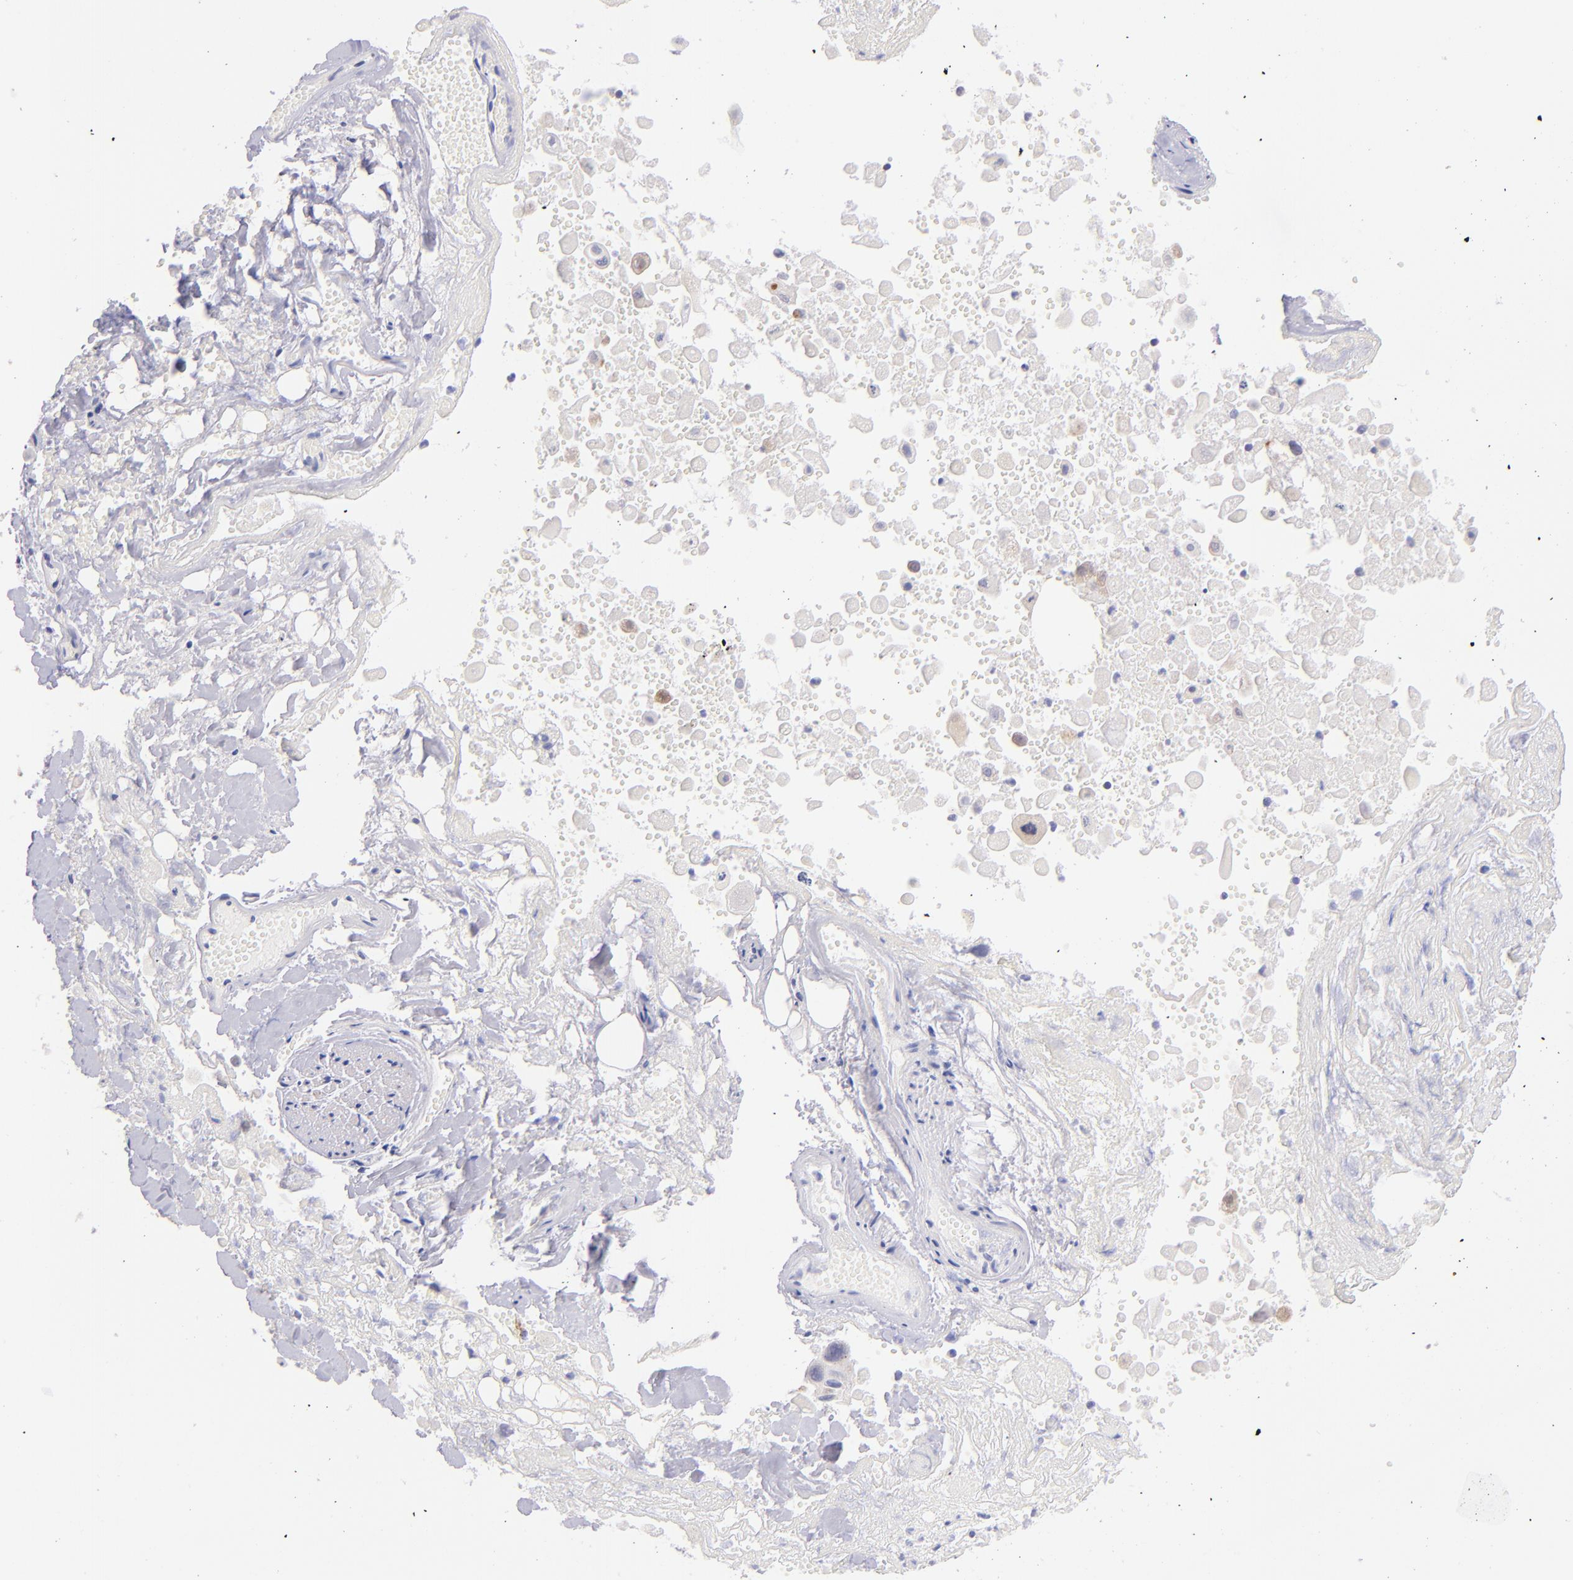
{"staining": {"intensity": "weak", "quantity": "<25%", "location": "cytoplasmic/membranous"}, "tissue": "lung cancer", "cell_type": "Tumor cells", "image_type": "cancer", "snomed": [{"axis": "morphology", "description": "Adenocarcinoma, NOS"}, {"axis": "topography", "description": "Lung"}], "caption": "The IHC image has no significant expression in tumor cells of lung cancer tissue.", "gene": "SH2D4A", "patient": {"sex": "male", "age": 60}}